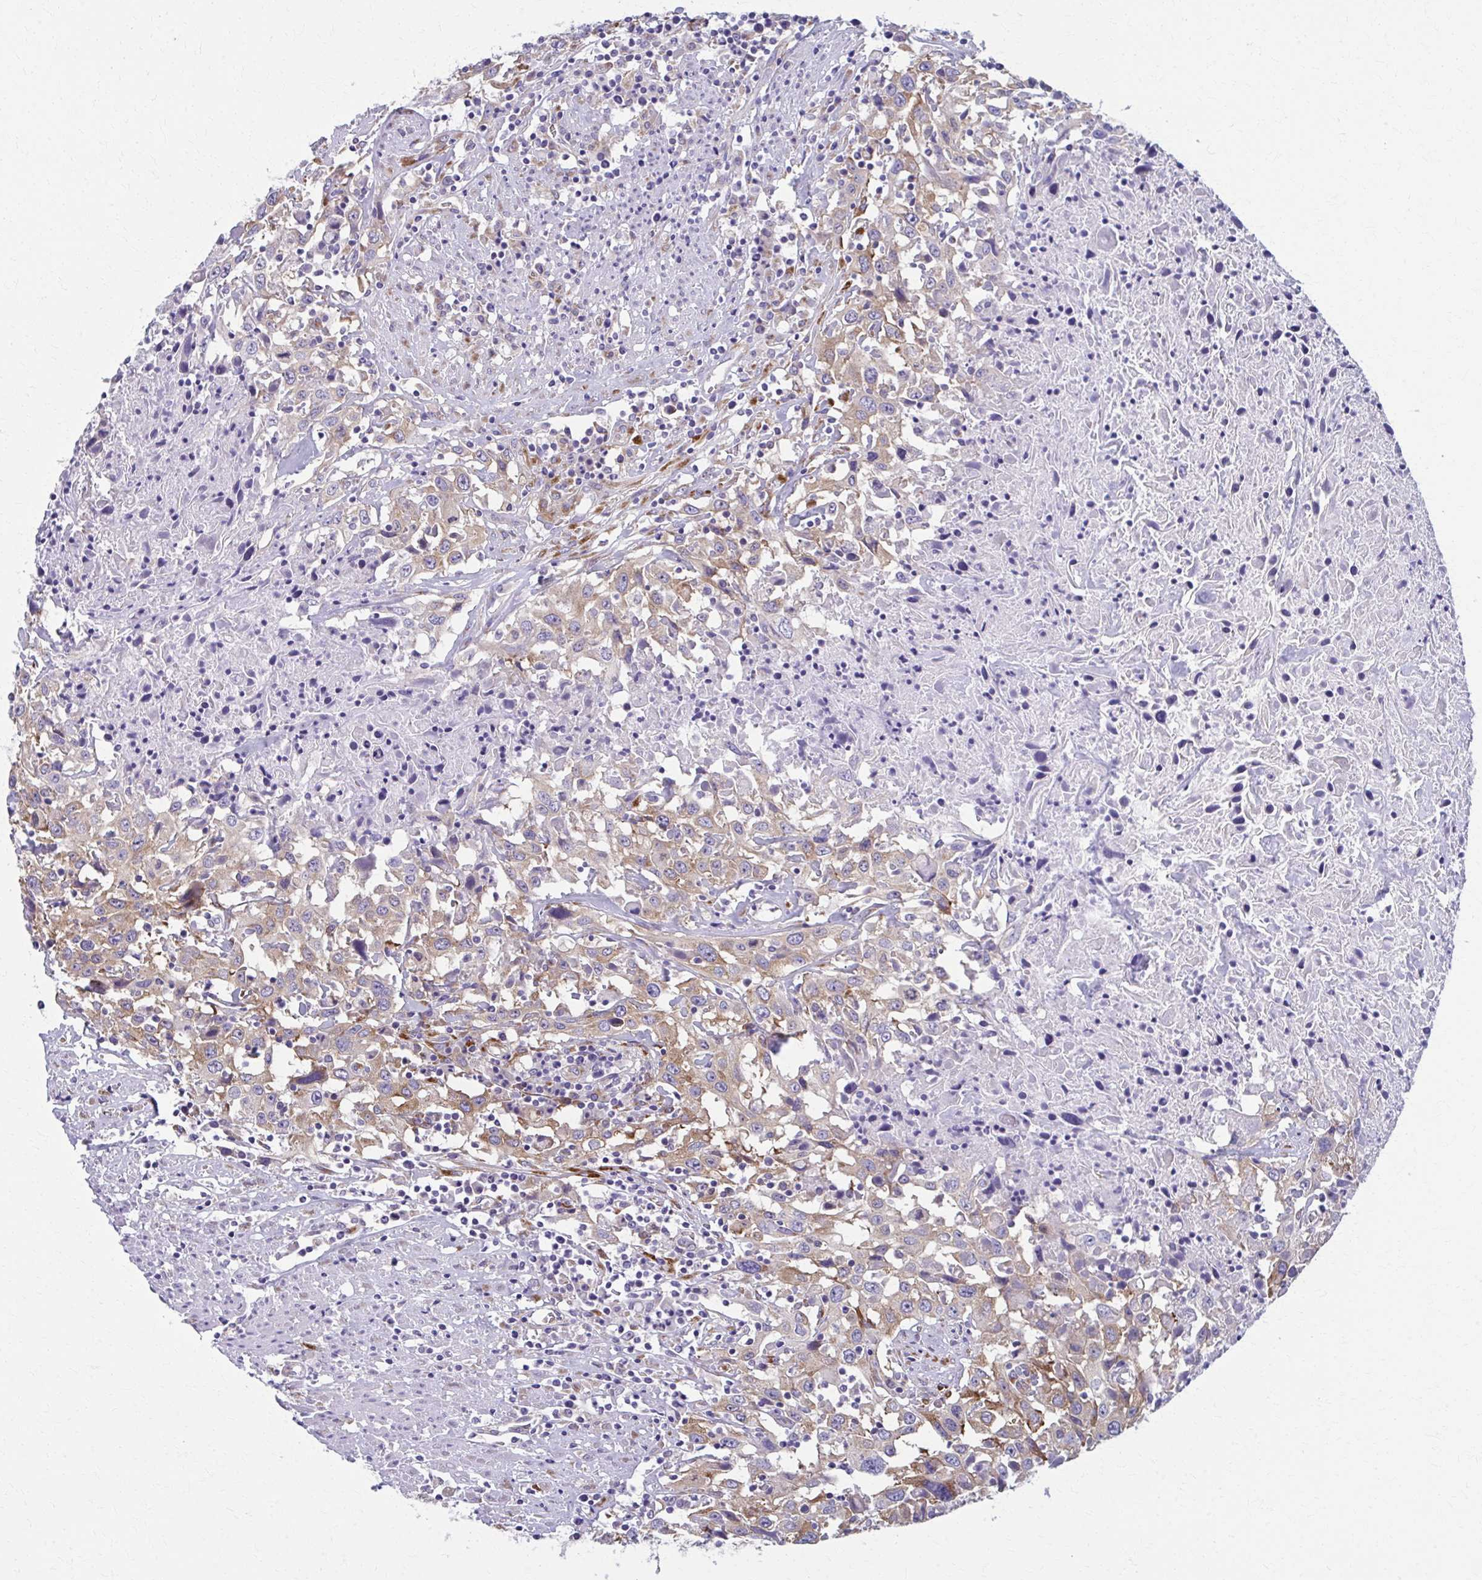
{"staining": {"intensity": "weak", "quantity": ">75%", "location": "cytoplasmic/membranous"}, "tissue": "urothelial cancer", "cell_type": "Tumor cells", "image_type": "cancer", "snomed": [{"axis": "morphology", "description": "Urothelial carcinoma, High grade"}, {"axis": "topography", "description": "Urinary bladder"}], "caption": "An image of human high-grade urothelial carcinoma stained for a protein reveals weak cytoplasmic/membranous brown staining in tumor cells. Nuclei are stained in blue.", "gene": "SPATS2L", "patient": {"sex": "male", "age": 61}}